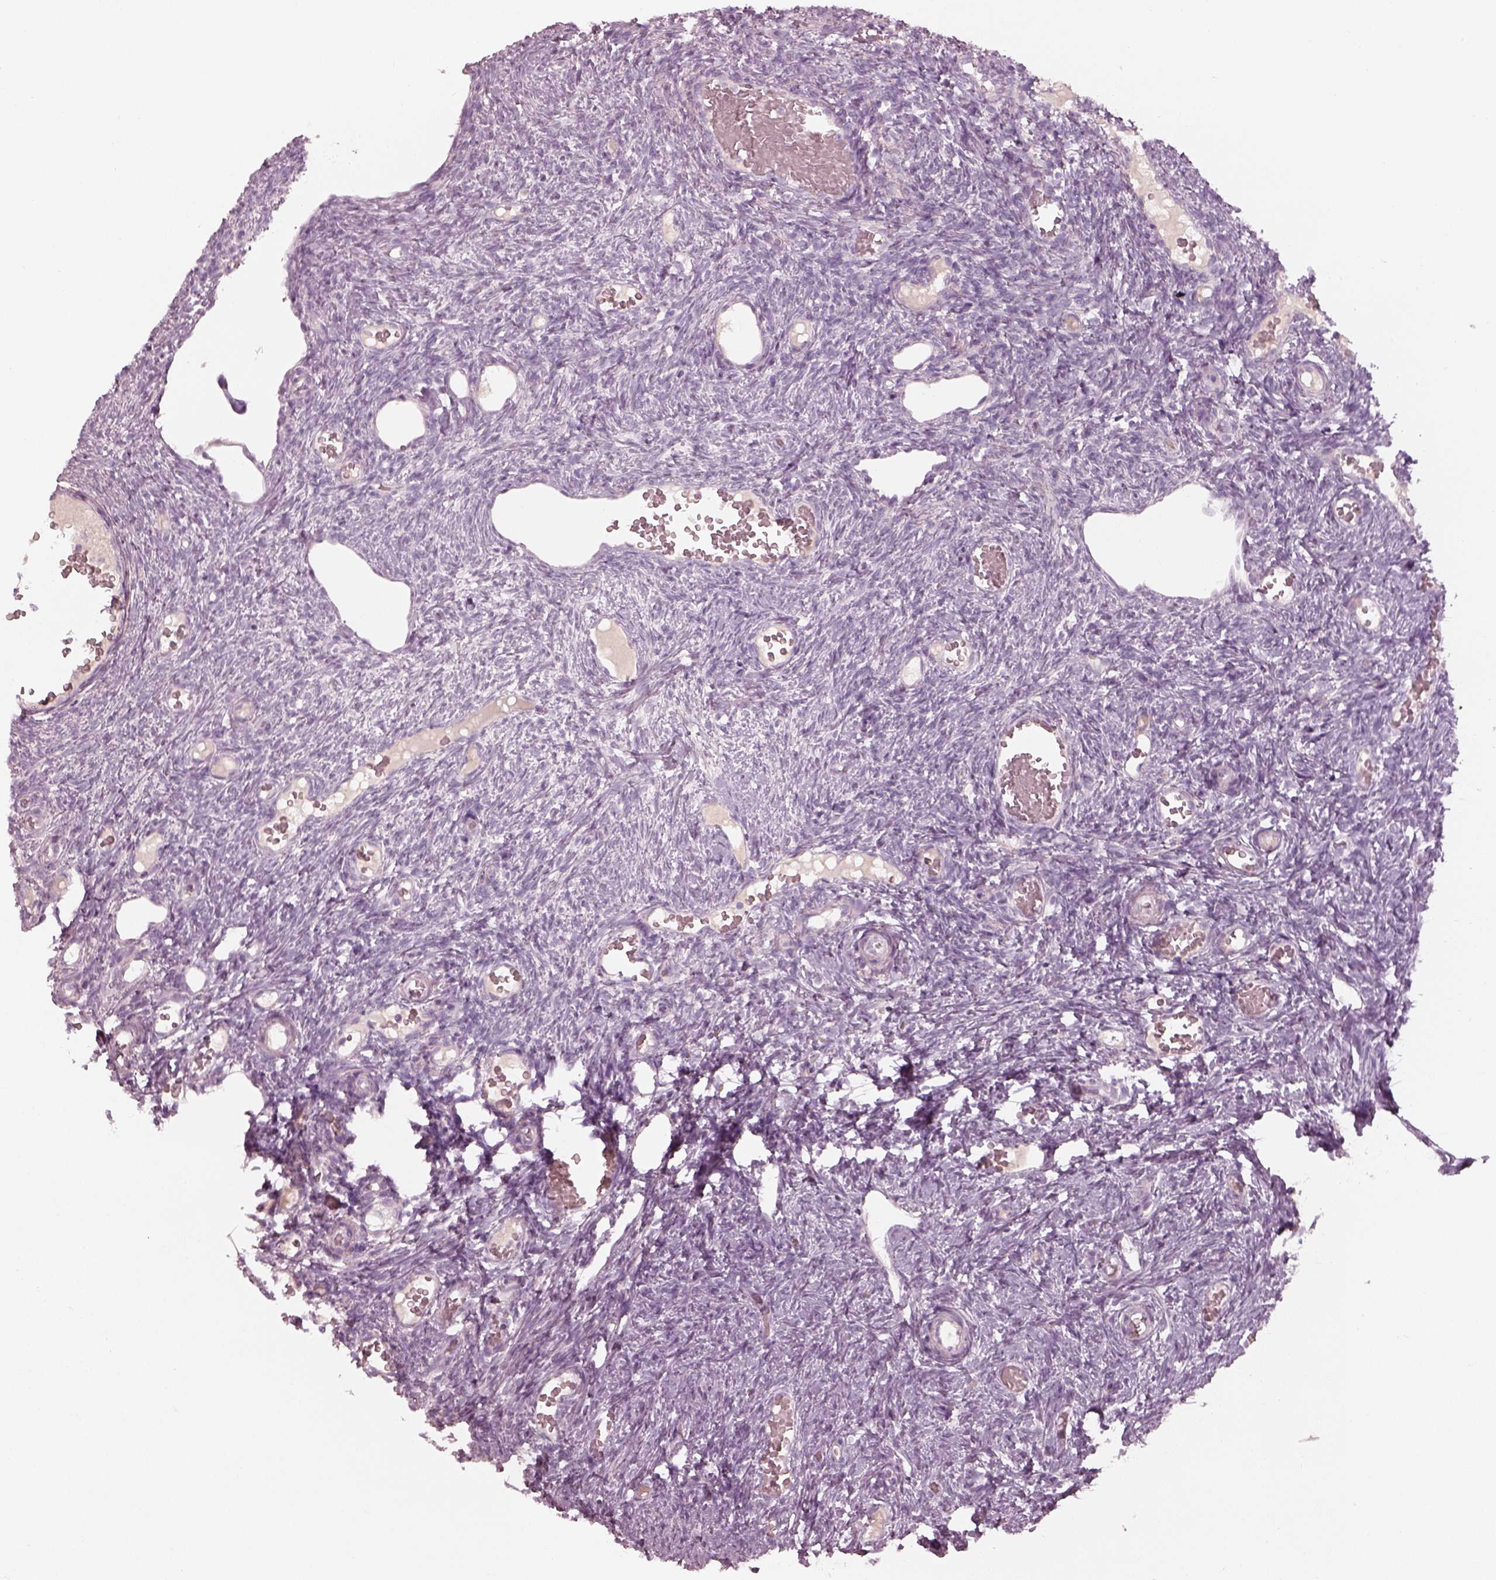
{"staining": {"intensity": "negative", "quantity": "none", "location": "none"}, "tissue": "ovary", "cell_type": "Follicle cells", "image_type": "normal", "snomed": [{"axis": "morphology", "description": "Normal tissue, NOS"}, {"axis": "topography", "description": "Ovary"}], "caption": "Follicle cells show no significant protein positivity in unremarkable ovary.", "gene": "SPATA6L", "patient": {"sex": "female", "age": 39}}